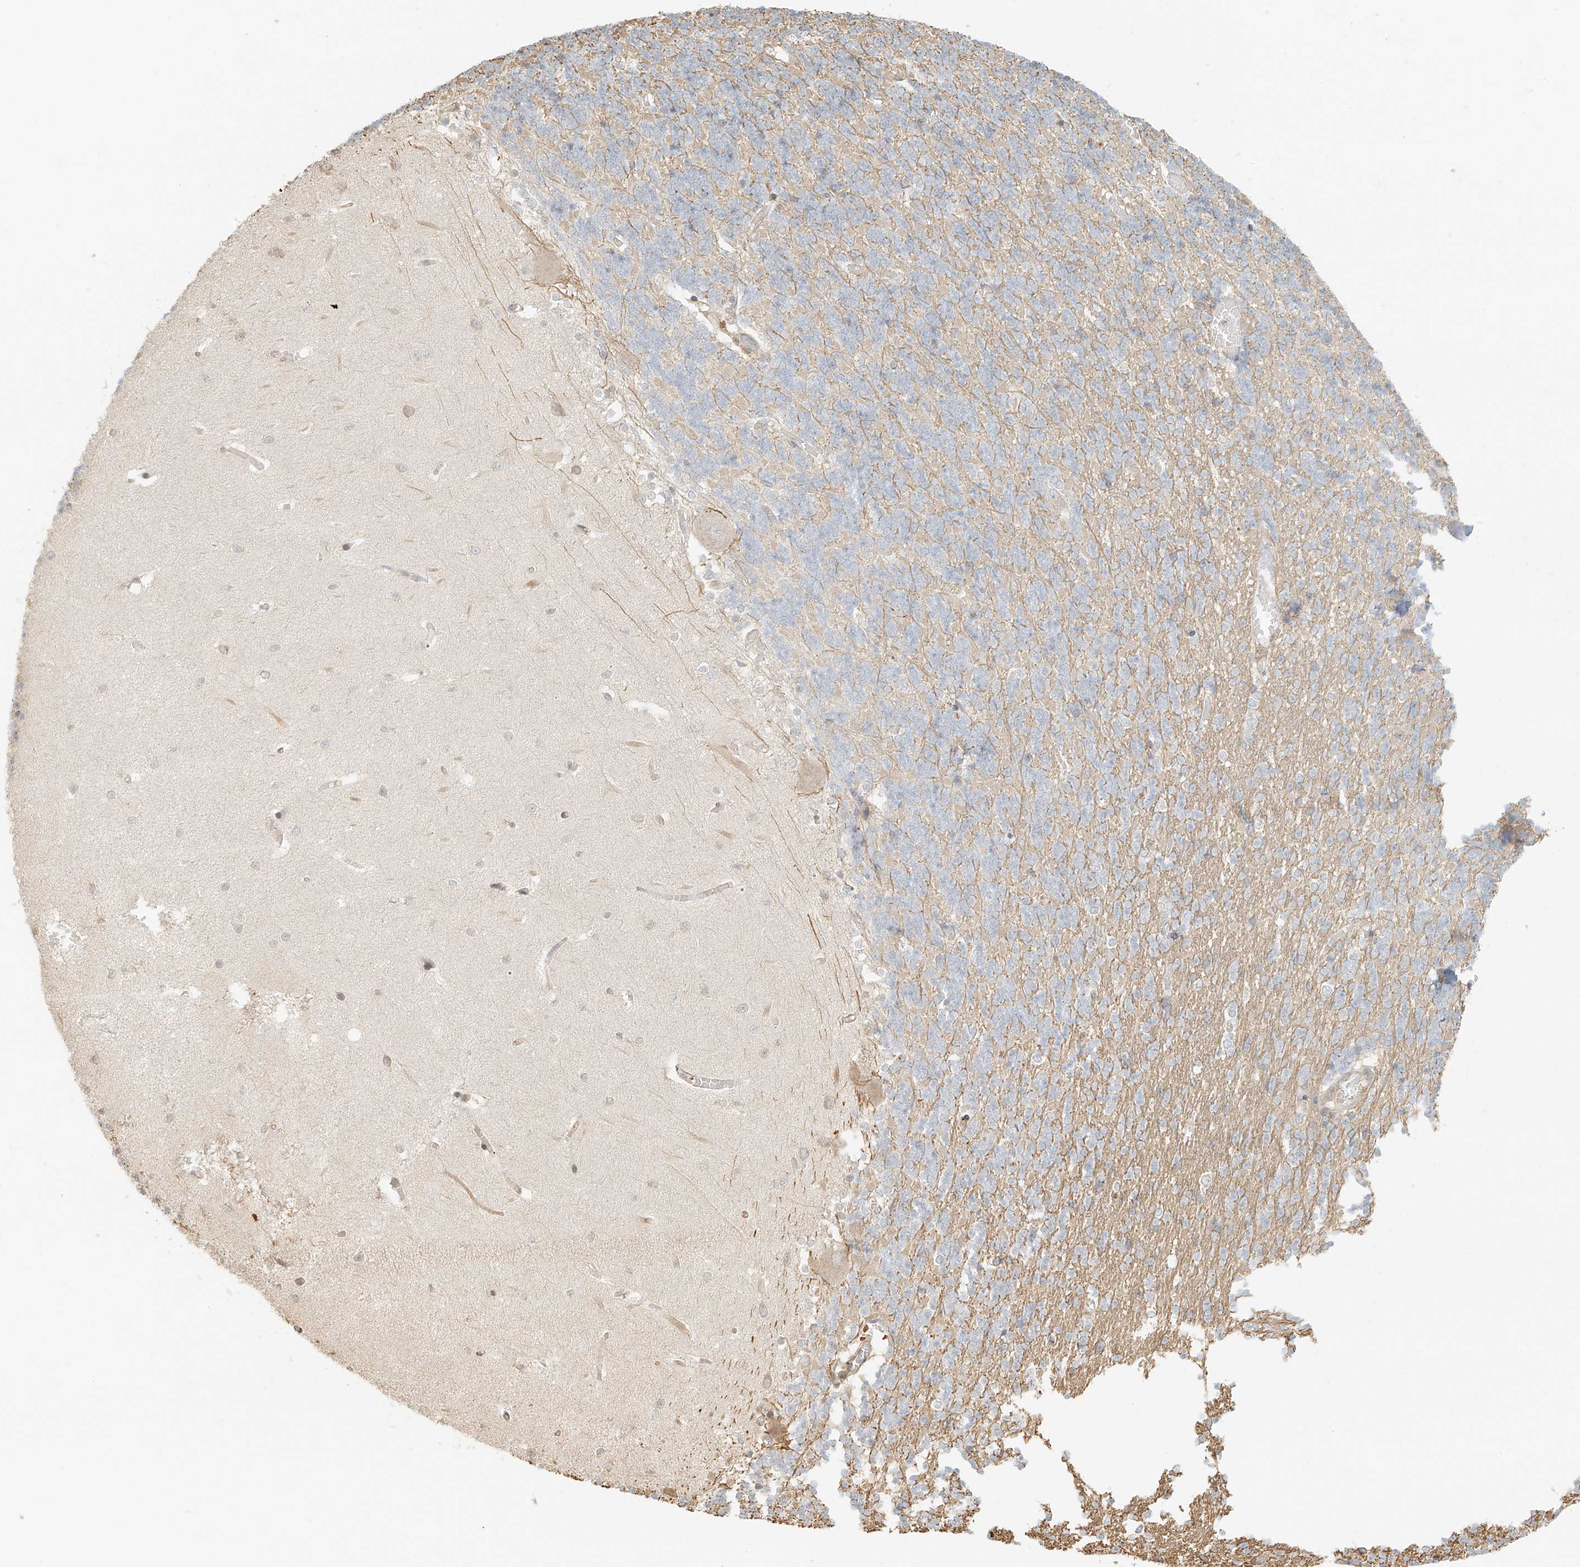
{"staining": {"intensity": "weak", "quantity": "25%-75%", "location": "cytoplasmic/membranous"}, "tissue": "cerebellum", "cell_type": "Cells in granular layer", "image_type": "normal", "snomed": [{"axis": "morphology", "description": "Normal tissue, NOS"}, {"axis": "topography", "description": "Cerebellum"}], "caption": "High-magnification brightfield microscopy of normal cerebellum stained with DAB (3,3'-diaminobenzidine) (brown) and counterstained with hematoxylin (blue). cells in granular layer exhibit weak cytoplasmic/membranous expression is identified in about25%-75% of cells.", "gene": "UPK1B", "patient": {"sex": "male", "age": 37}}